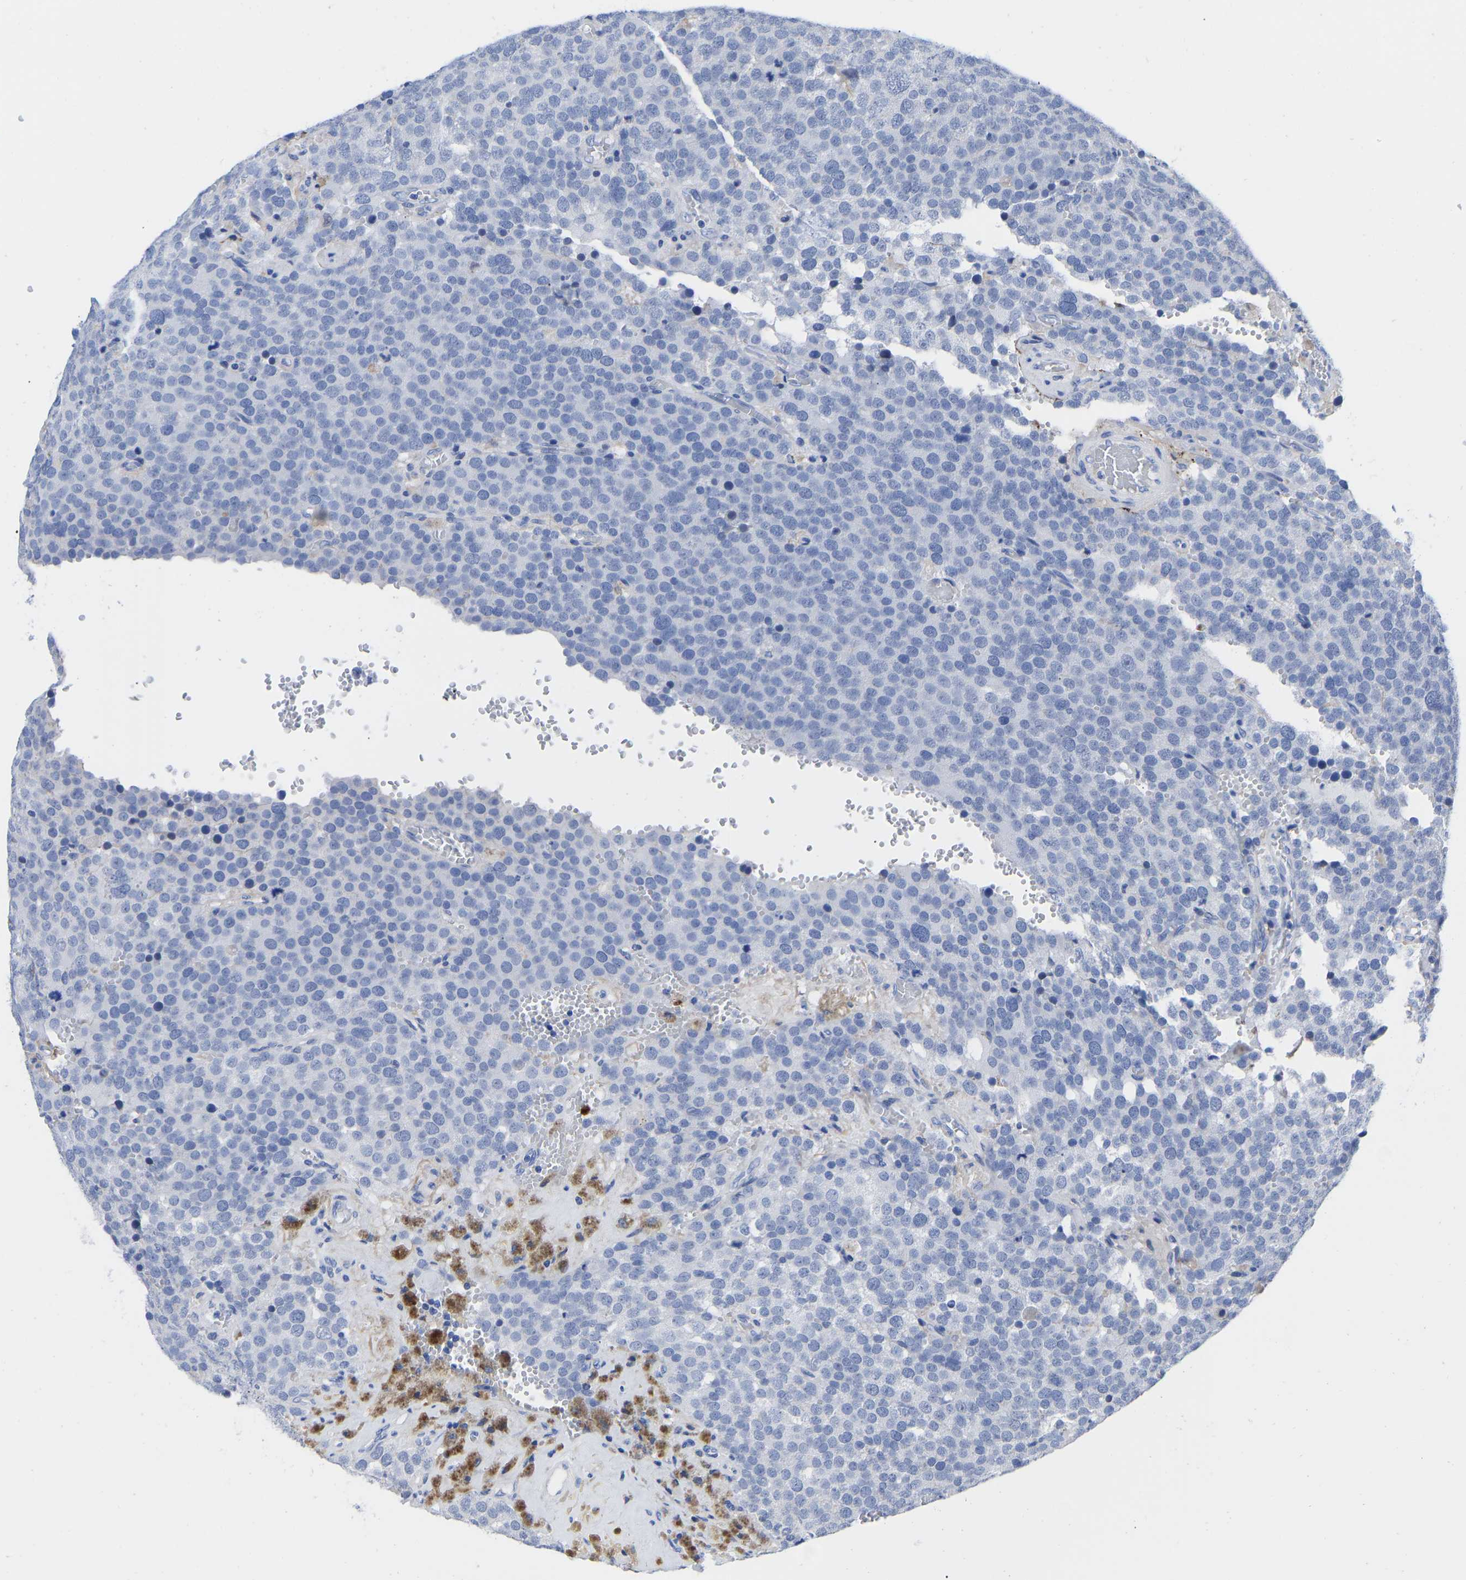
{"staining": {"intensity": "negative", "quantity": "none", "location": "none"}, "tissue": "testis cancer", "cell_type": "Tumor cells", "image_type": "cancer", "snomed": [{"axis": "morphology", "description": "Normal tissue, NOS"}, {"axis": "morphology", "description": "Seminoma, NOS"}, {"axis": "topography", "description": "Testis"}], "caption": "An image of human seminoma (testis) is negative for staining in tumor cells.", "gene": "GPA33", "patient": {"sex": "male", "age": 71}}